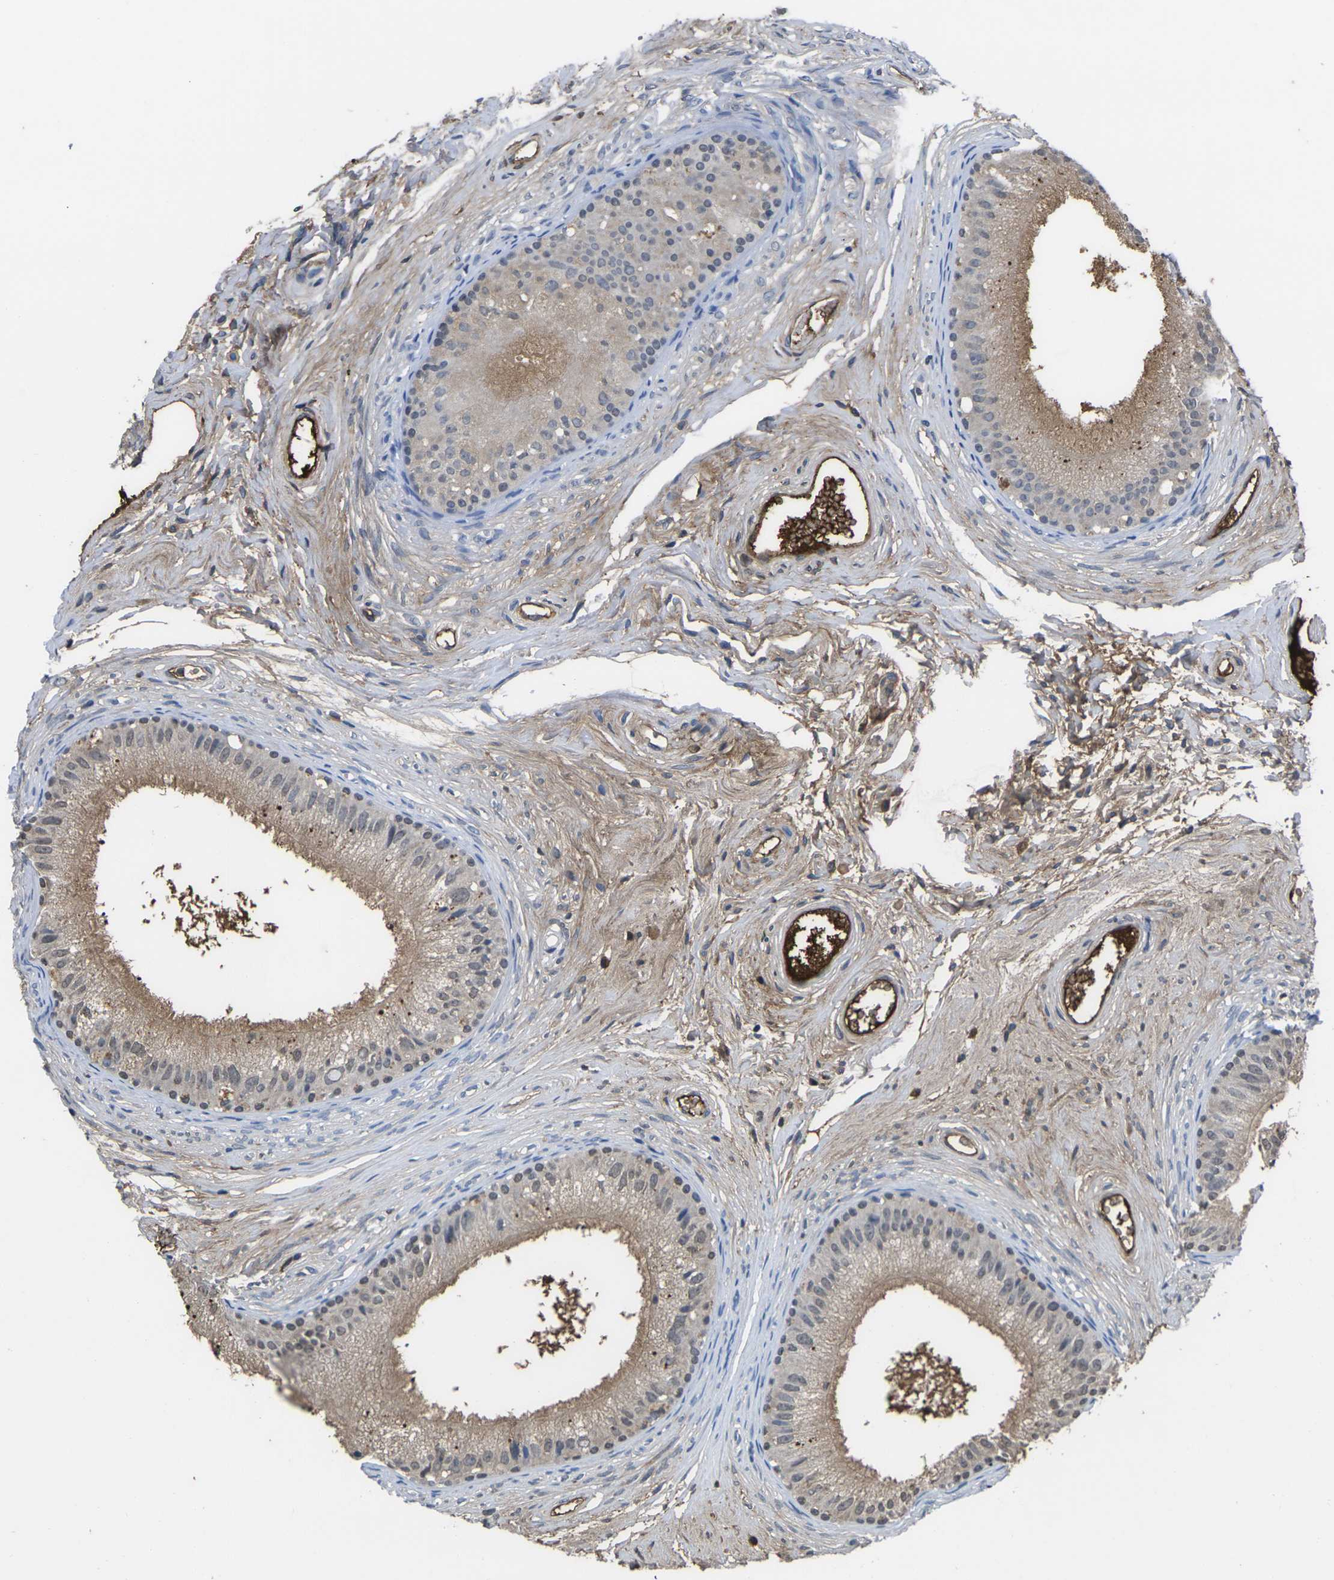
{"staining": {"intensity": "moderate", "quantity": "25%-75%", "location": "cytoplasmic/membranous"}, "tissue": "epididymis", "cell_type": "Glandular cells", "image_type": "normal", "snomed": [{"axis": "morphology", "description": "Normal tissue, NOS"}, {"axis": "topography", "description": "Epididymis"}], "caption": "Moderate cytoplasmic/membranous staining for a protein is identified in about 25%-75% of glandular cells of normal epididymis using IHC.", "gene": "GREM2", "patient": {"sex": "male", "age": 56}}